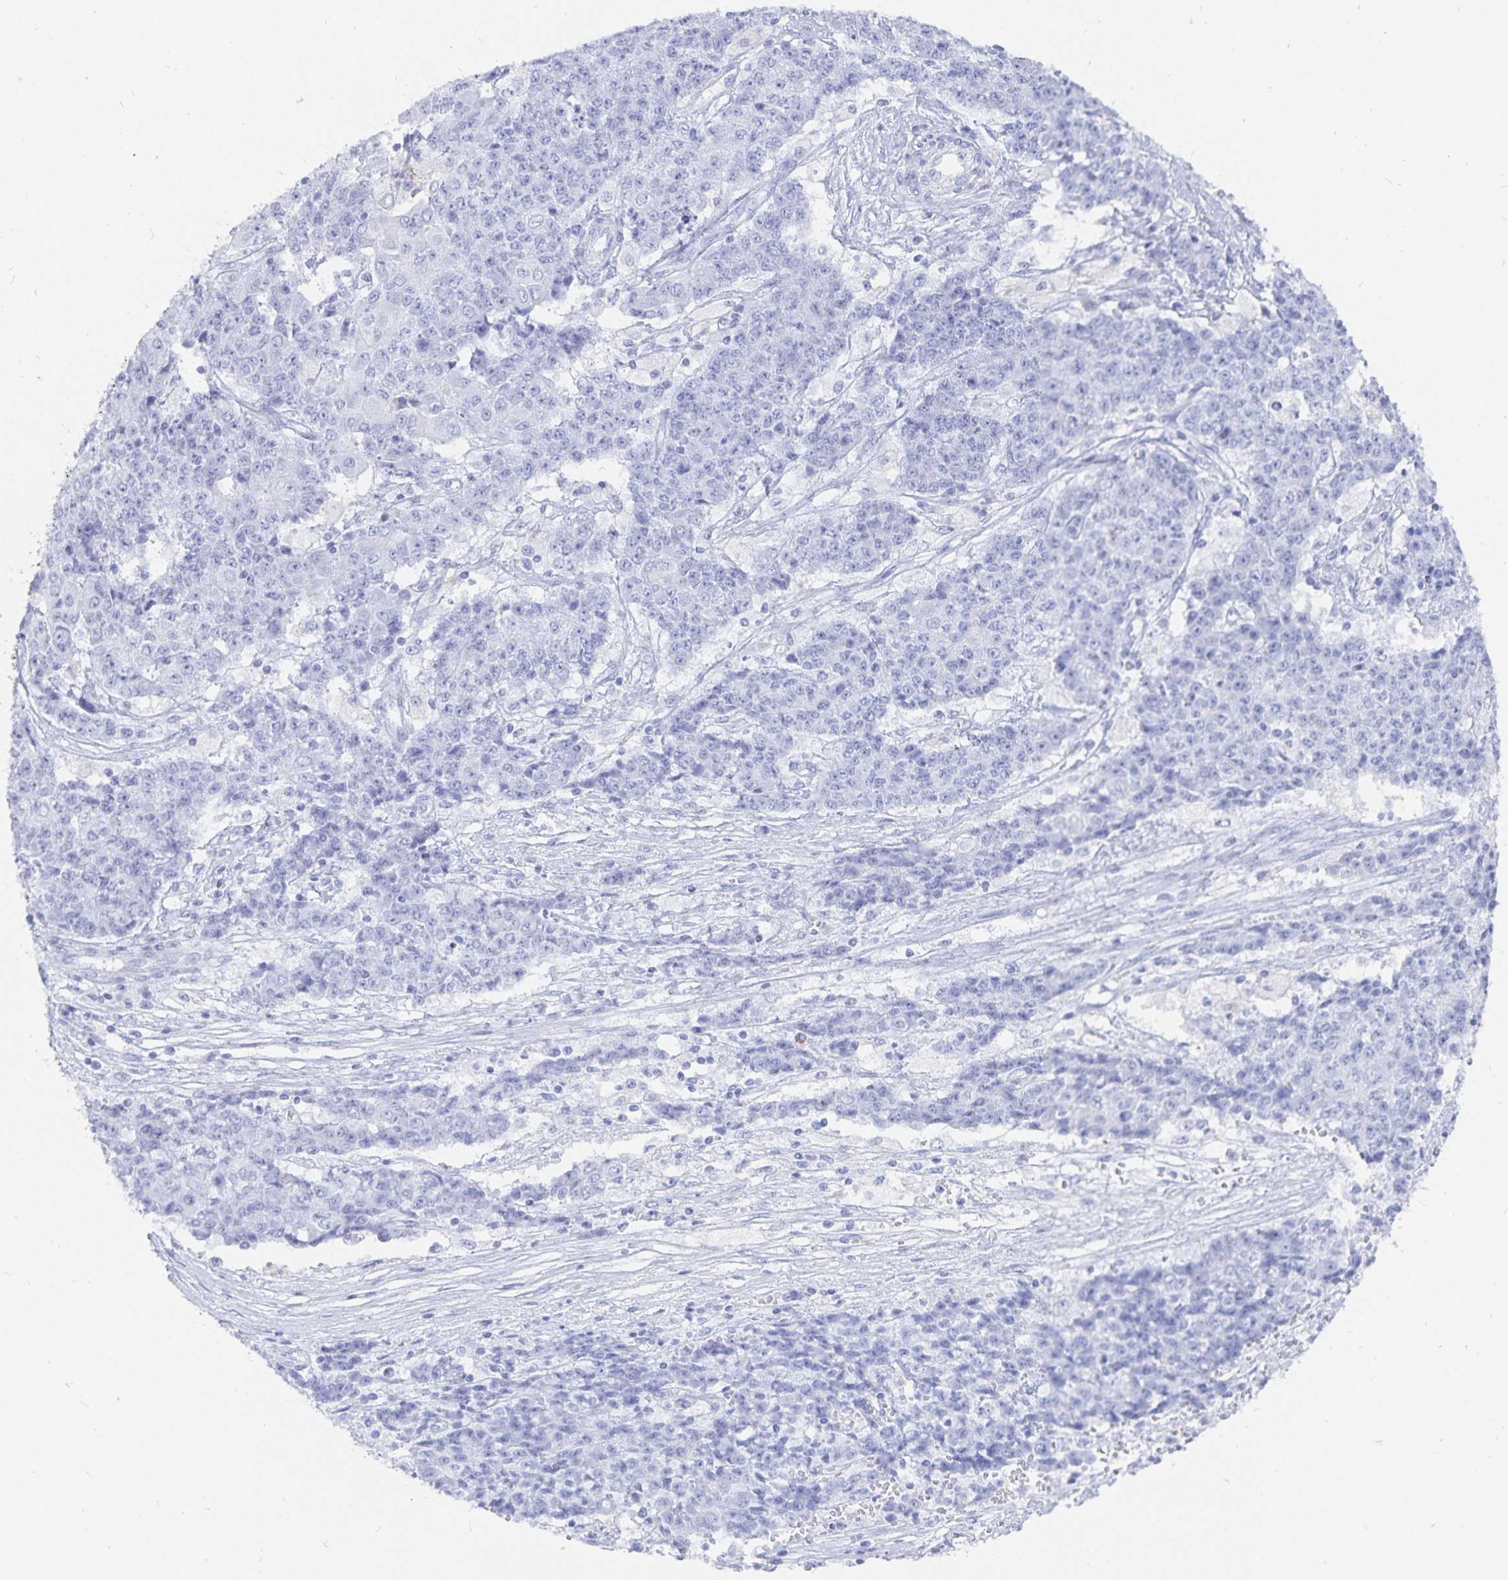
{"staining": {"intensity": "negative", "quantity": "none", "location": "none"}, "tissue": "ovarian cancer", "cell_type": "Tumor cells", "image_type": "cancer", "snomed": [{"axis": "morphology", "description": "Carcinoma, endometroid"}, {"axis": "topography", "description": "Ovary"}], "caption": "Ovarian endometroid carcinoma was stained to show a protein in brown. There is no significant positivity in tumor cells. (Stains: DAB (3,3'-diaminobenzidine) immunohistochemistry (IHC) with hematoxylin counter stain, Microscopy: brightfield microscopy at high magnification).", "gene": "INSL5", "patient": {"sex": "female", "age": 42}}